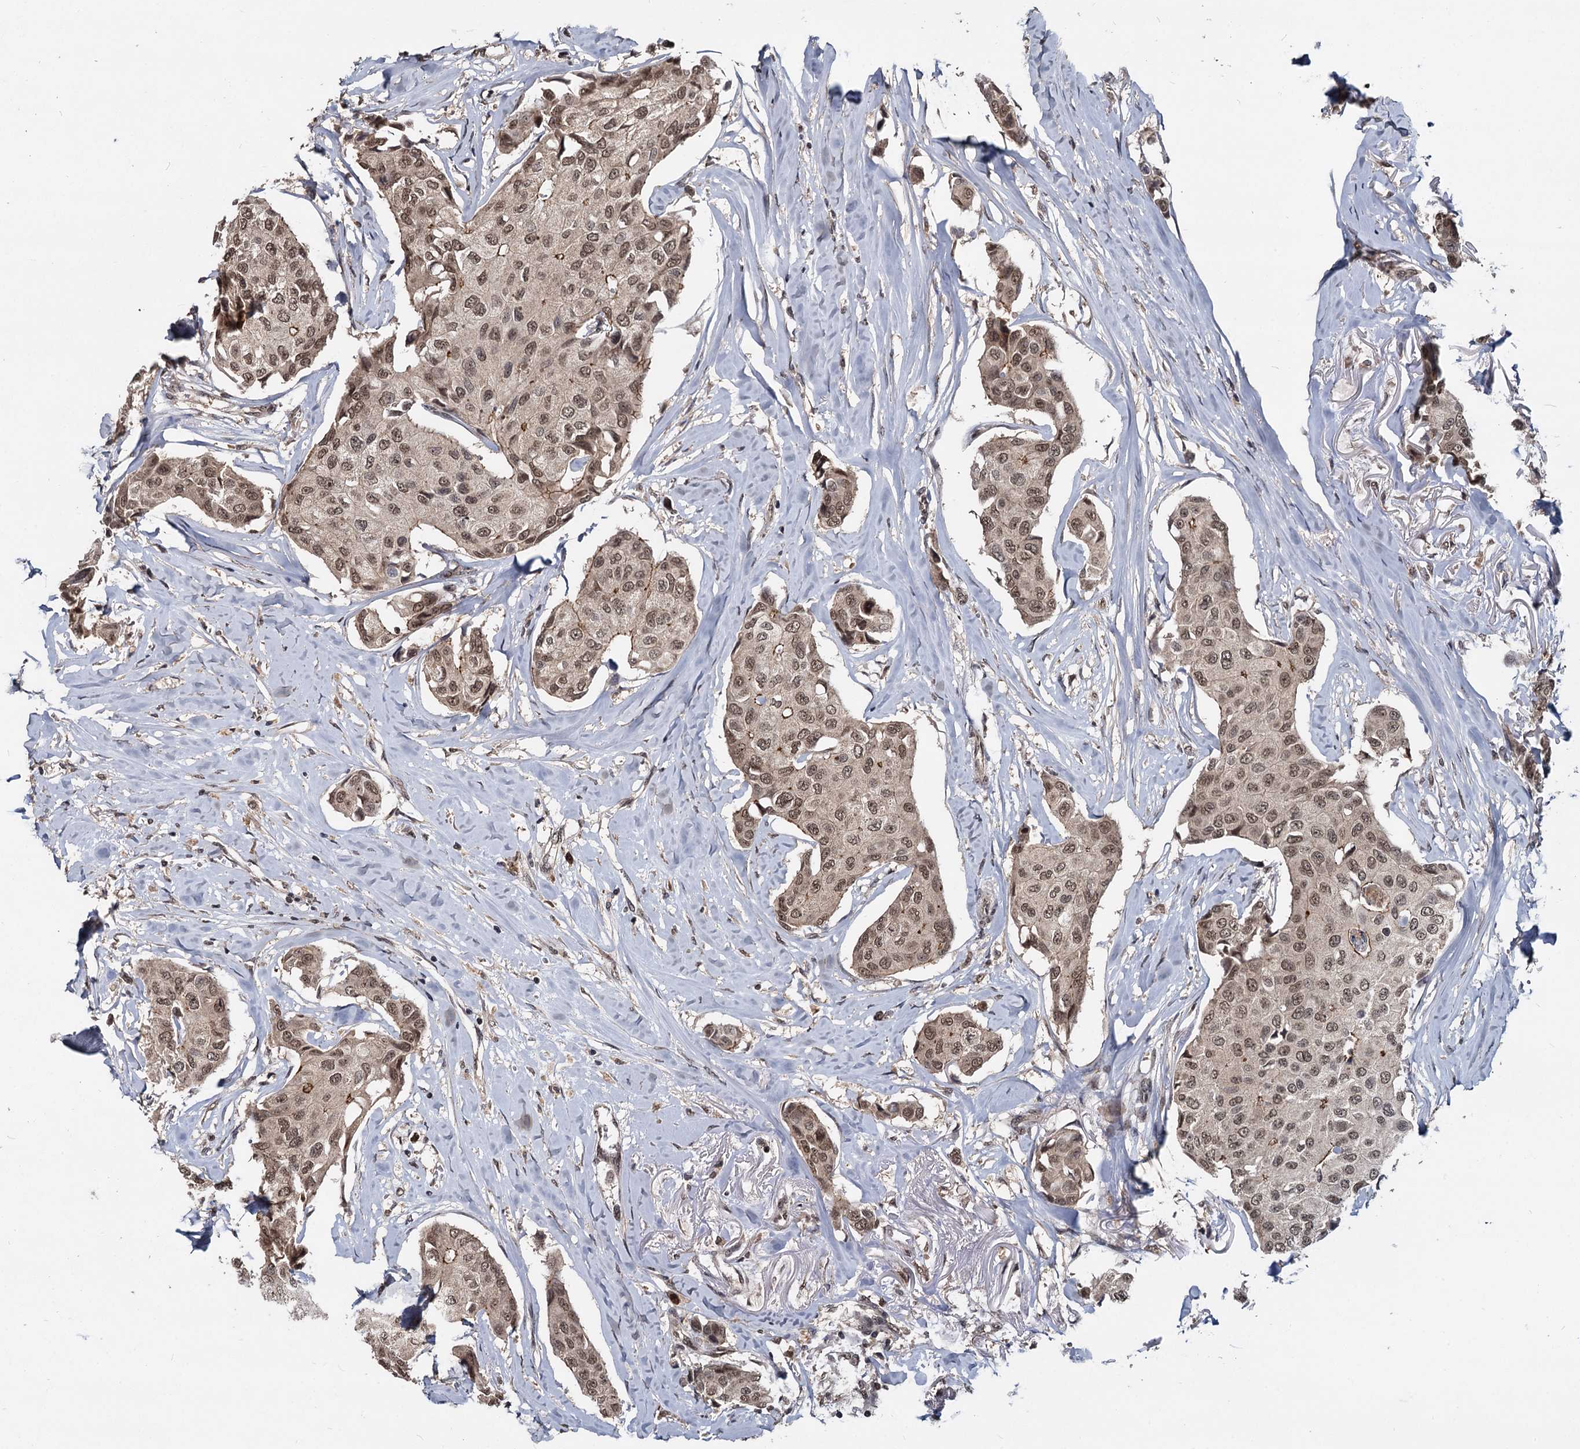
{"staining": {"intensity": "weak", "quantity": ">75%", "location": "nuclear"}, "tissue": "breast cancer", "cell_type": "Tumor cells", "image_type": "cancer", "snomed": [{"axis": "morphology", "description": "Duct carcinoma"}, {"axis": "topography", "description": "Breast"}], "caption": "This histopathology image demonstrates IHC staining of human breast cancer (intraductal carcinoma), with low weak nuclear expression in approximately >75% of tumor cells.", "gene": "FAM216B", "patient": {"sex": "female", "age": 80}}